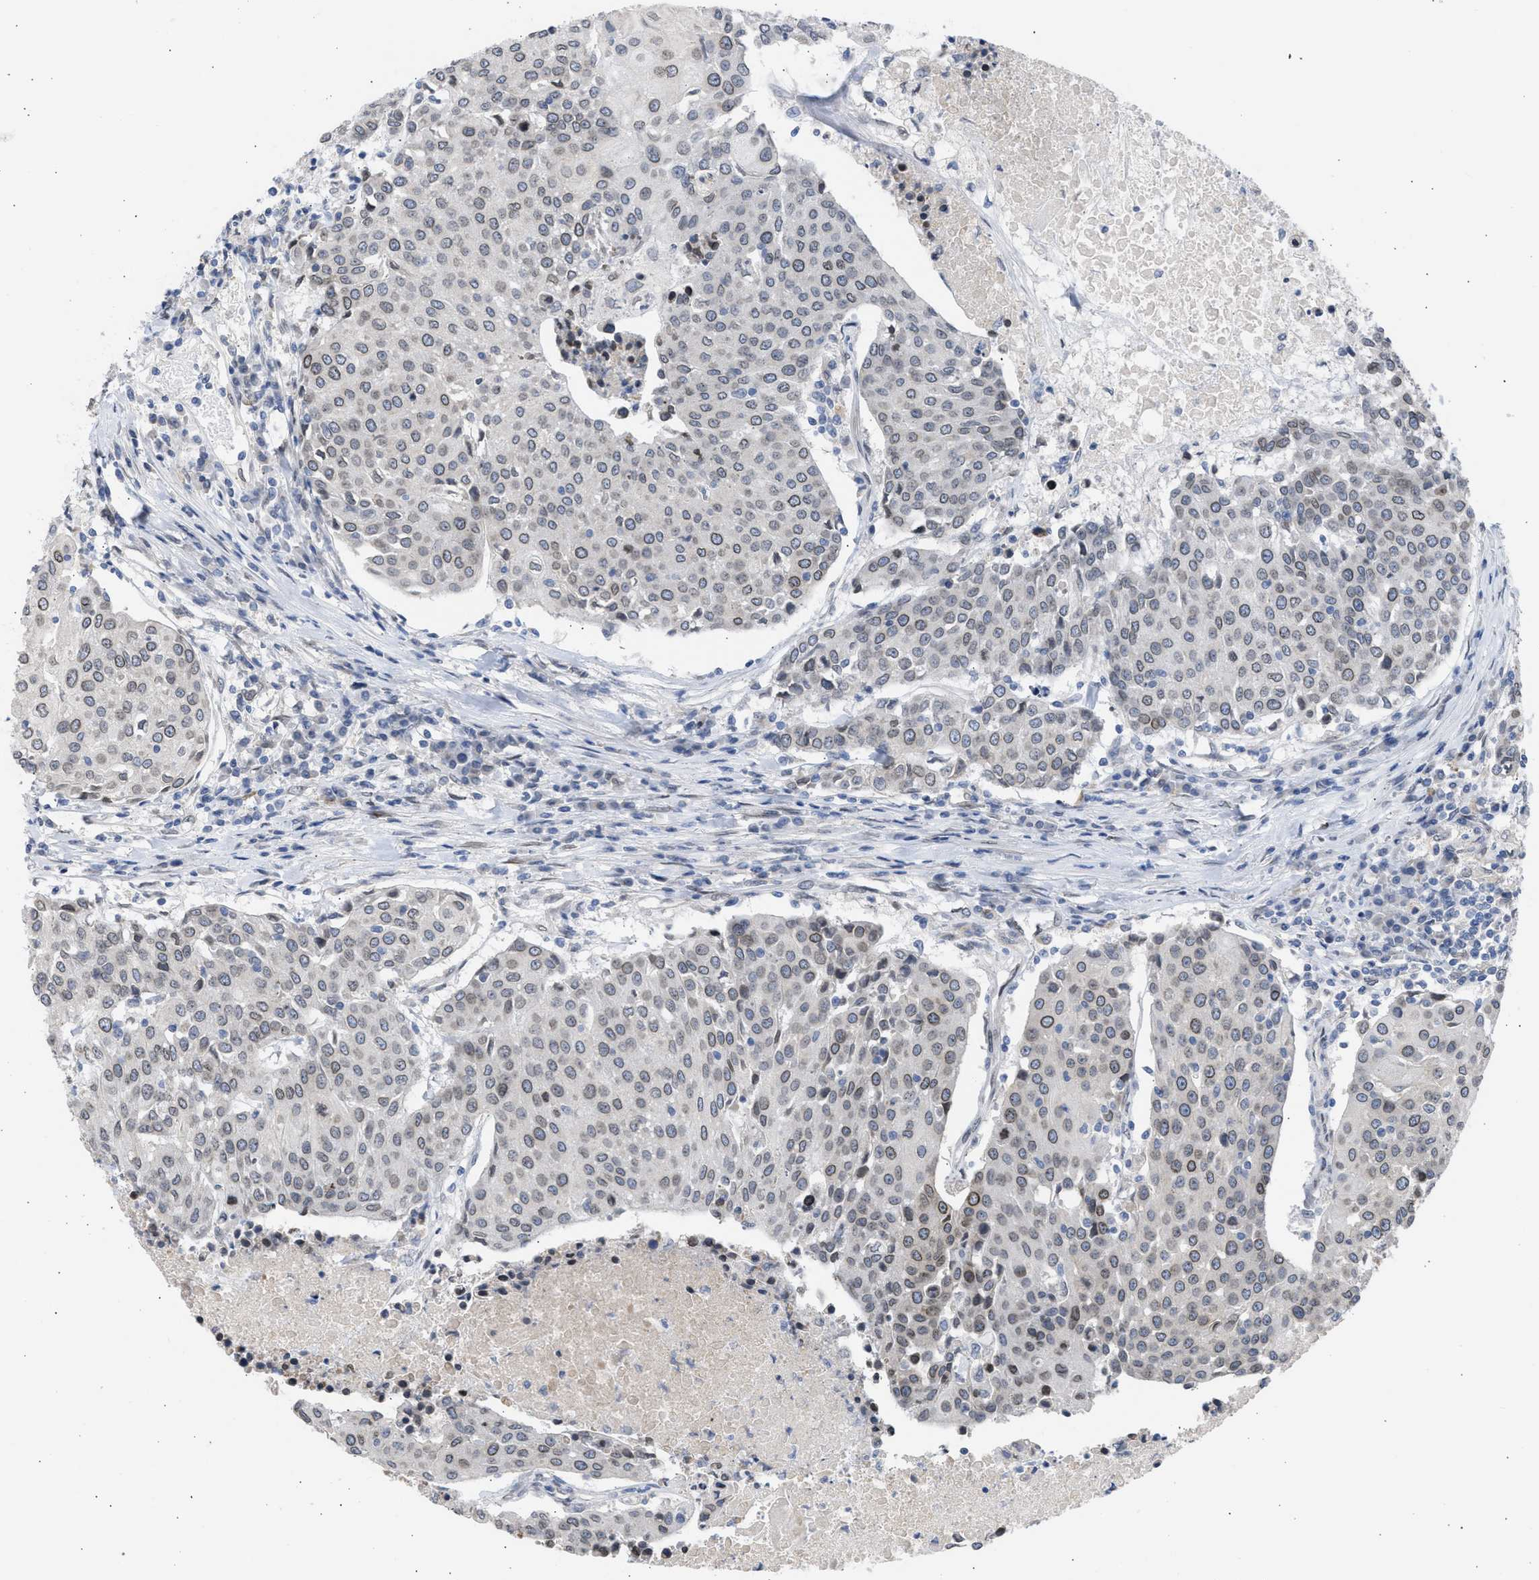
{"staining": {"intensity": "weak", "quantity": ">75%", "location": "cytoplasmic/membranous,nuclear"}, "tissue": "urothelial cancer", "cell_type": "Tumor cells", "image_type": "cancer", "snomed": [{"axis": "morphology", "description": "Urothelial carcinoma, High grade"}, {"axis": "topography", "description": "Urinary bladder"}], "caption": "The histopathology image demonstrates immunohistochemical staining of urothelial cancer. There is weak cytoplasmic/membranous and nuclear positivity is appreciated in approximately >75% of tumor cells. The staining is performed using DAB (3,3'-diaminobenzidine) brown chromogen to label protein expression. The nuclei are counter-stained blue using hematoxylin.", "gene": "NUP35", "patient": {"sex": "female", "age": 85}}